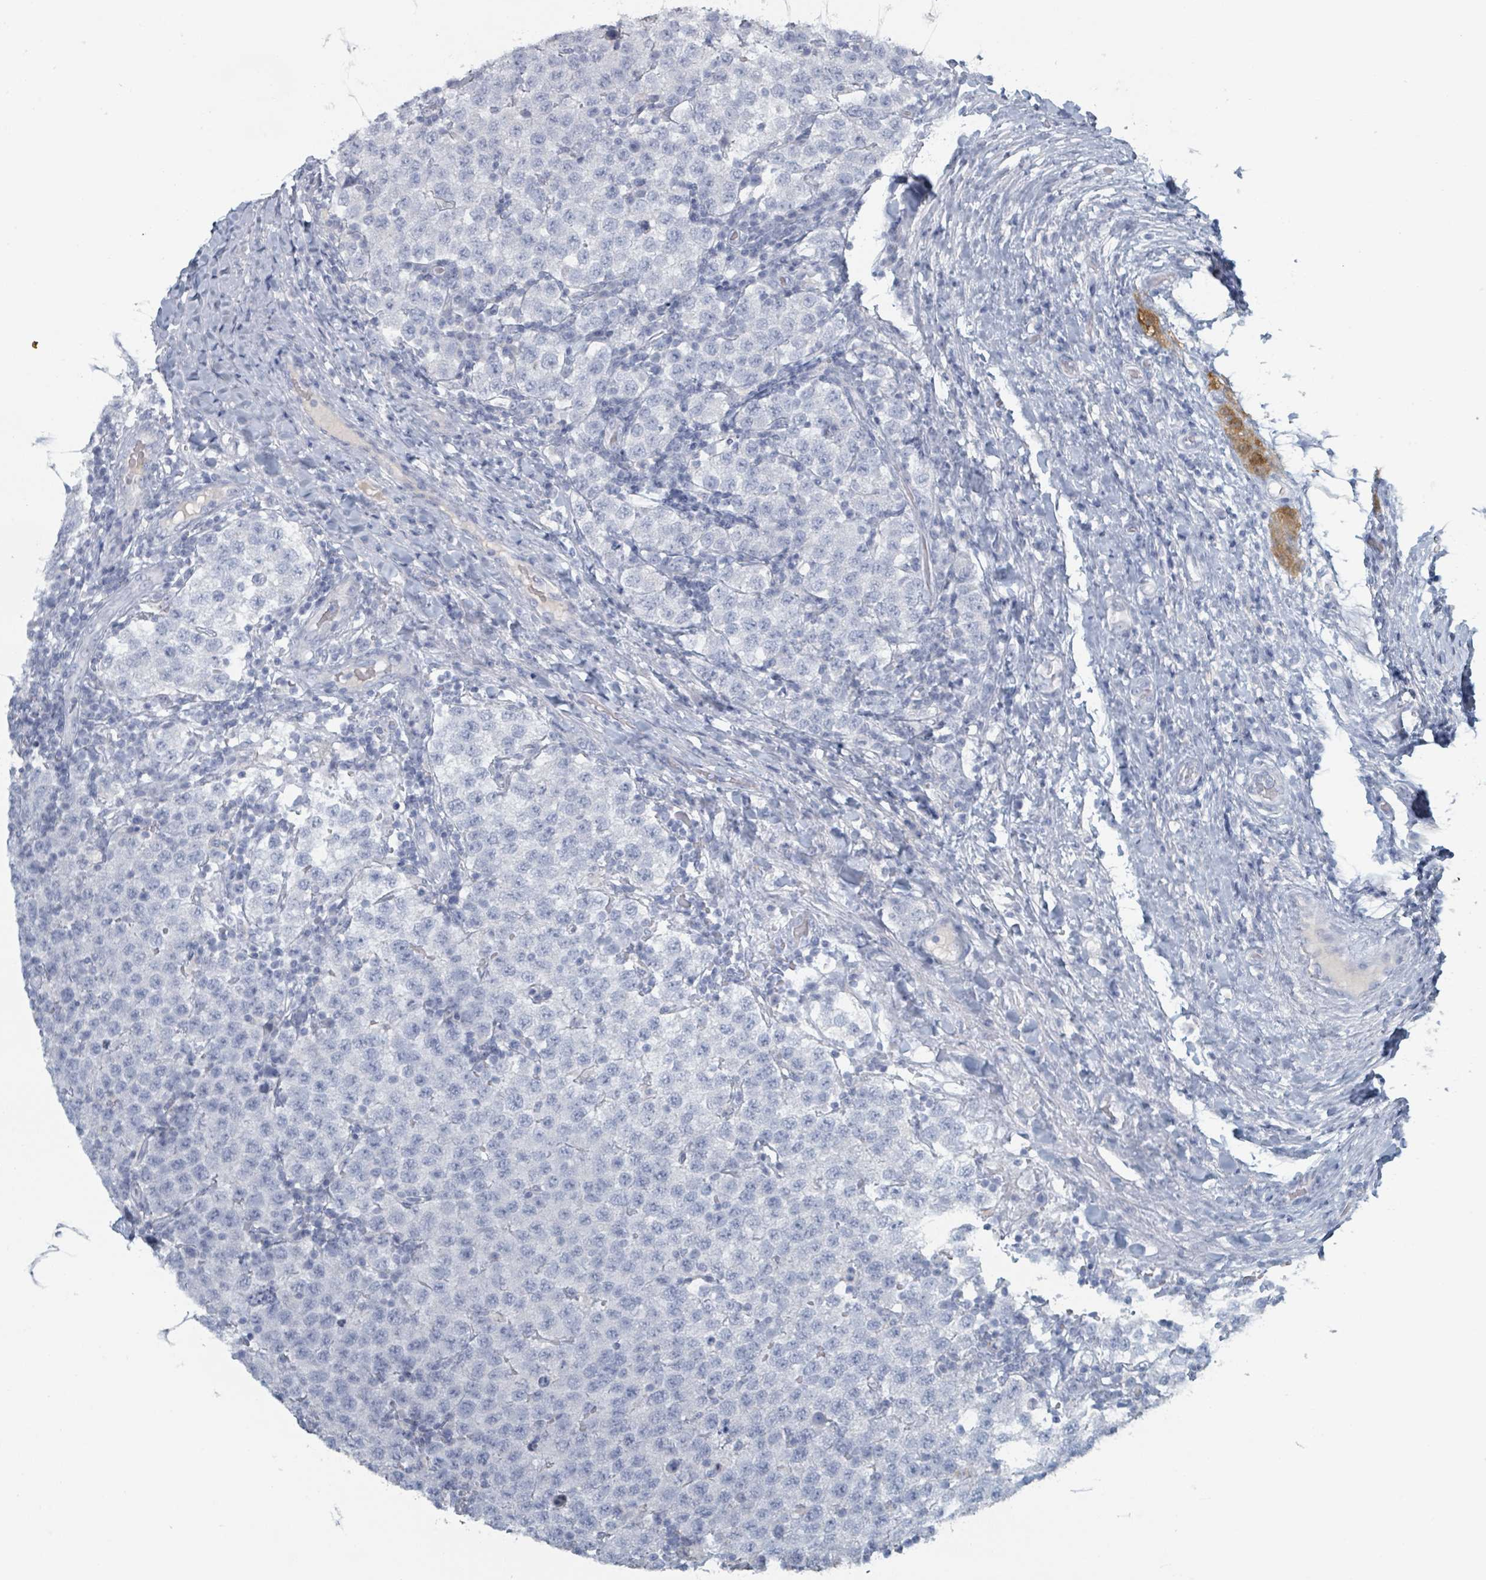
{"staining": {"intensity": "negative", "quantity": "none", "location": "none"}, "tissue": "testis cancer", "cell_type": "Tumor cells", "image_type": "cancer", "snomed": [{"axis": "morphology", "description": "Seminoma, NOS"}, {"axis": "topography", "description": "Testis"}], "caption": "Image shows no protein expression in tumor cells of testis cancer tissue.", "gene": "HEATR5A", "patient": {"sex": "male", "age": 34}}